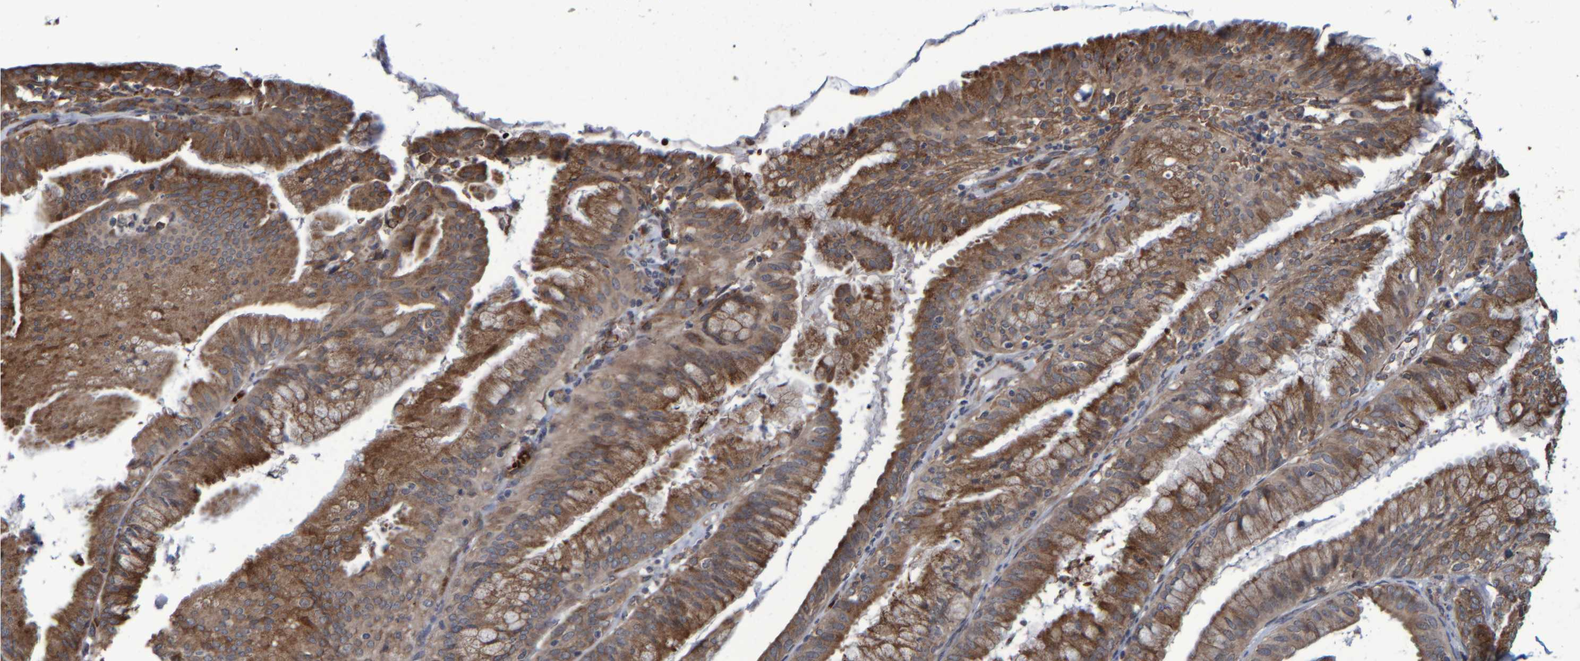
{"staining": {"intensity": "weak", "quantity": "25%-75%", "location": "cytoplasmic/membranous"}, "tissue": "endometrium", "cell_type": "Cells in endometrial stroma", "image_type": "normal", "snomed": [{"axis": "morphology", "description": "Normal tissue, NOS"}, {"axis": "morphology", "description": "Adenocarcinoma, NOS"}, {"axis": "topography", "description": "Endometrium"}], "caption": "Protein staining of benign endometrium displays weak cytoplasmic/membranous expression in approximately 25%-75% of cells in endometrial stroma.", "gene": "SPAG5", "patient": {"sex": "female", "age": 57}}